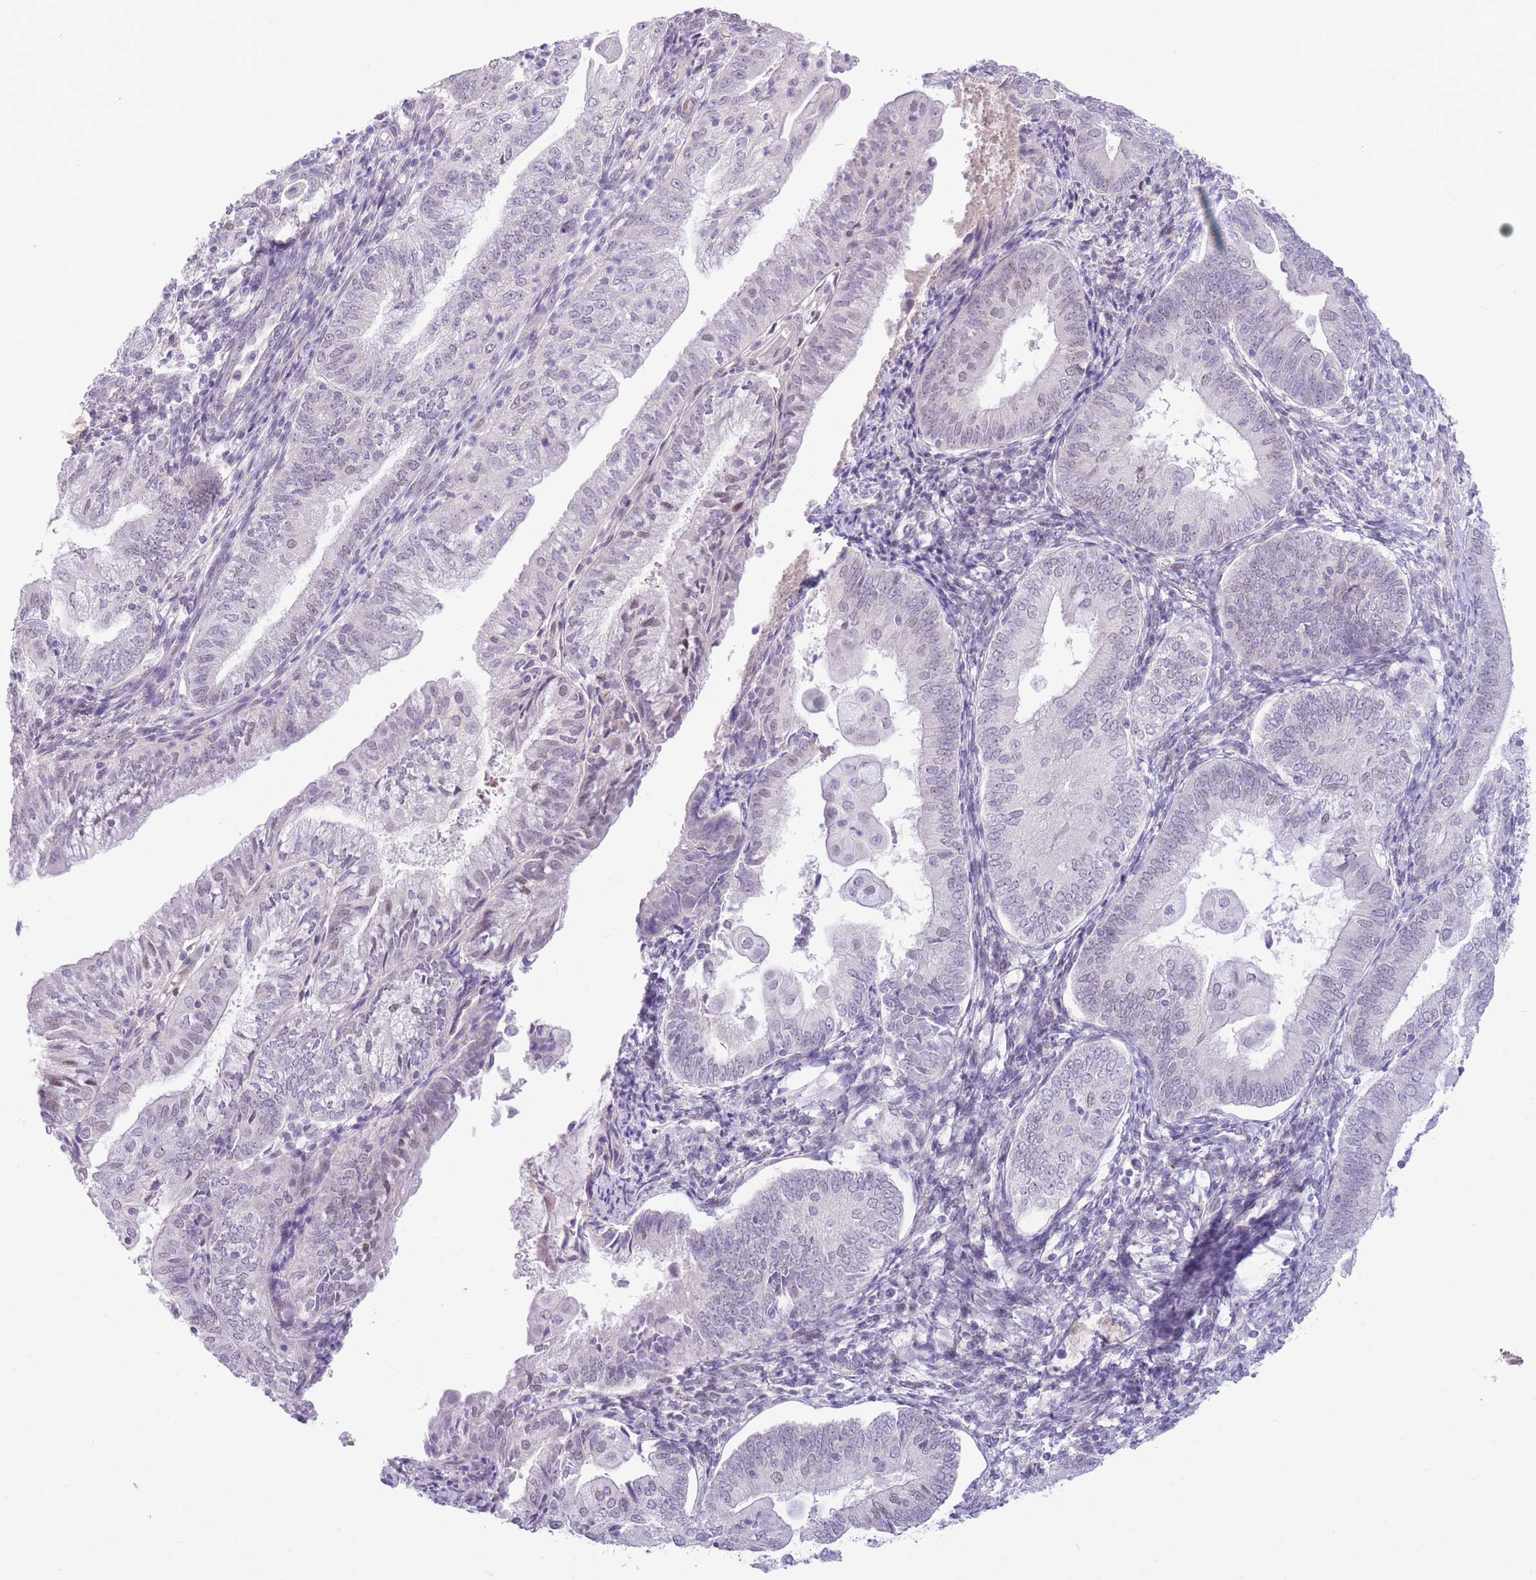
{"staining": {"intensity": "weak", "quantity": "<25%", "location": "nuclear"}, "tissue": "endometrial cancer", "cell_type": "Tumor cells", "image_type": "cancer", "snomed": [{"axis": "morphology", "description": "Adenocarcinoma, NOS"}, {"axis": "topography", "description": "Endometrium"}], "caption": "This is a photomicrograph of immunohistochemistry (IHC) staining of adenocarcinoma (endometrial), which shows no expression in tumor cells.", "gene": "FBXO46", "patient": {"sex": "female", "age": 55}}